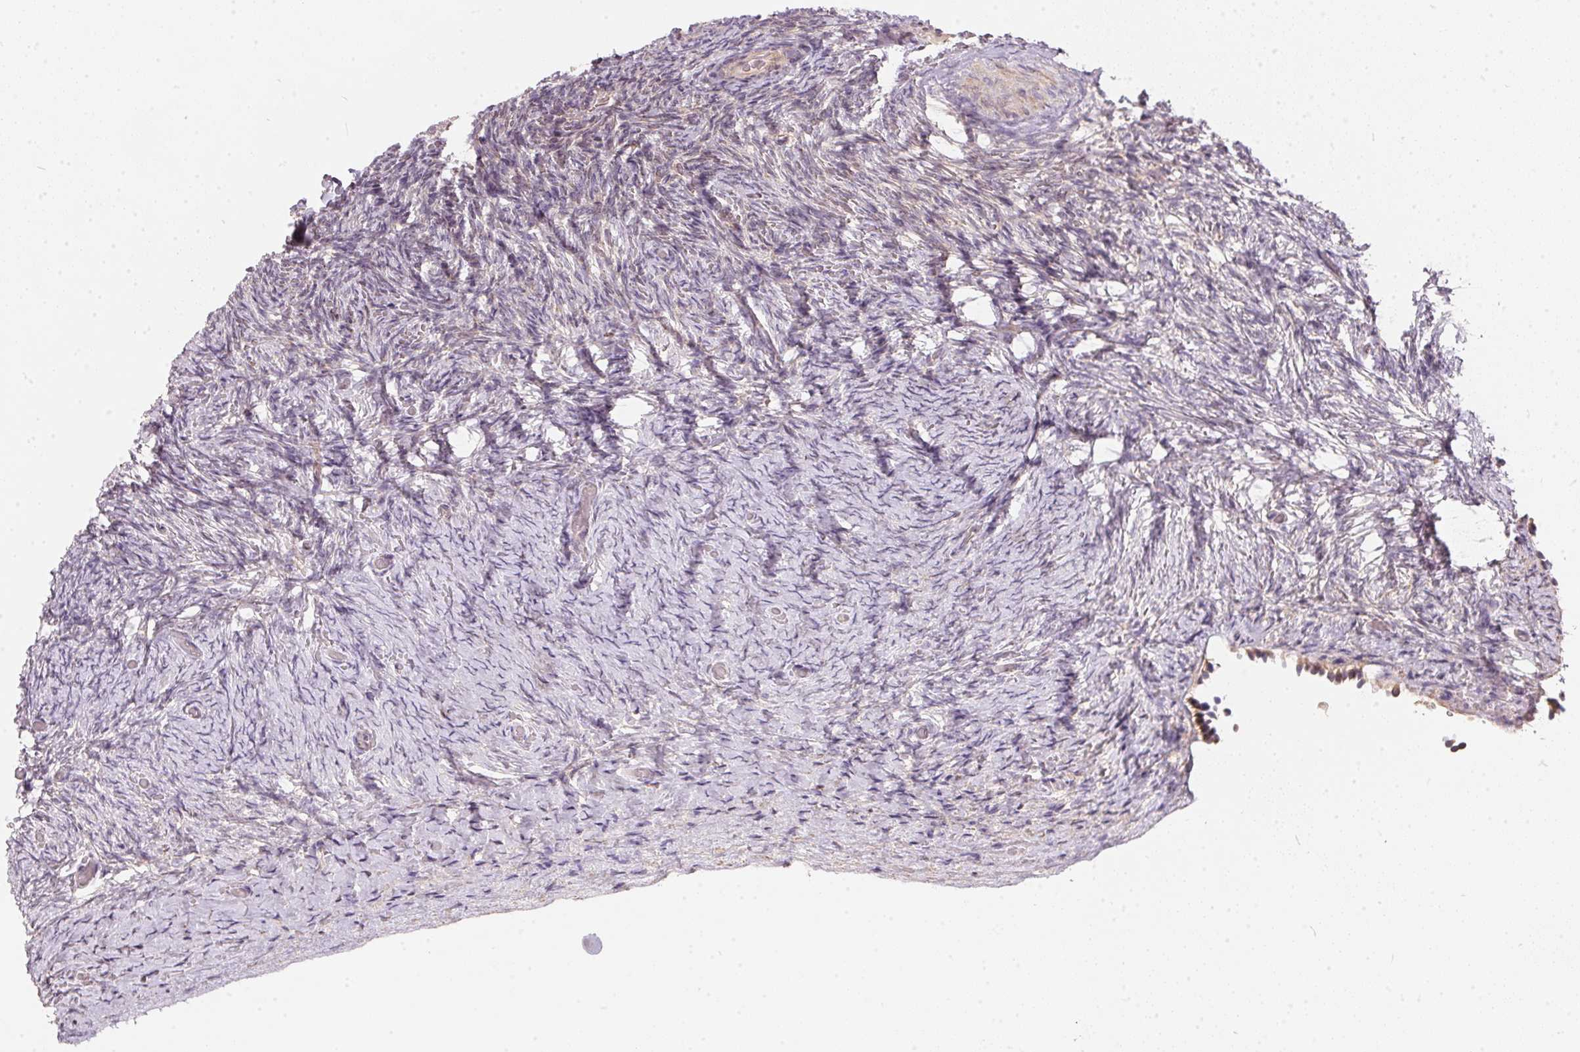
{"staining": {"intensity": "negative", "quantity": "none", "location": "none"}, "tissue": "ovary", "cell_type": "Ovarian stroma cells", "image_type": "normal", "snomed": [{"axis": "morphology", "description": "Normal tissue, NOS"}, {"axis": "topography", "description": "Ovary"}], "caption": "Immunohistochemistry histopathology image of benign ovary: ovary stained with DAB (3,3'-diaminobenzidine) reveals no significant protein positivity in ovarian stroma cells.", "gene": "VWA5B2", "patient": {"sex": "female", "age": 34}}